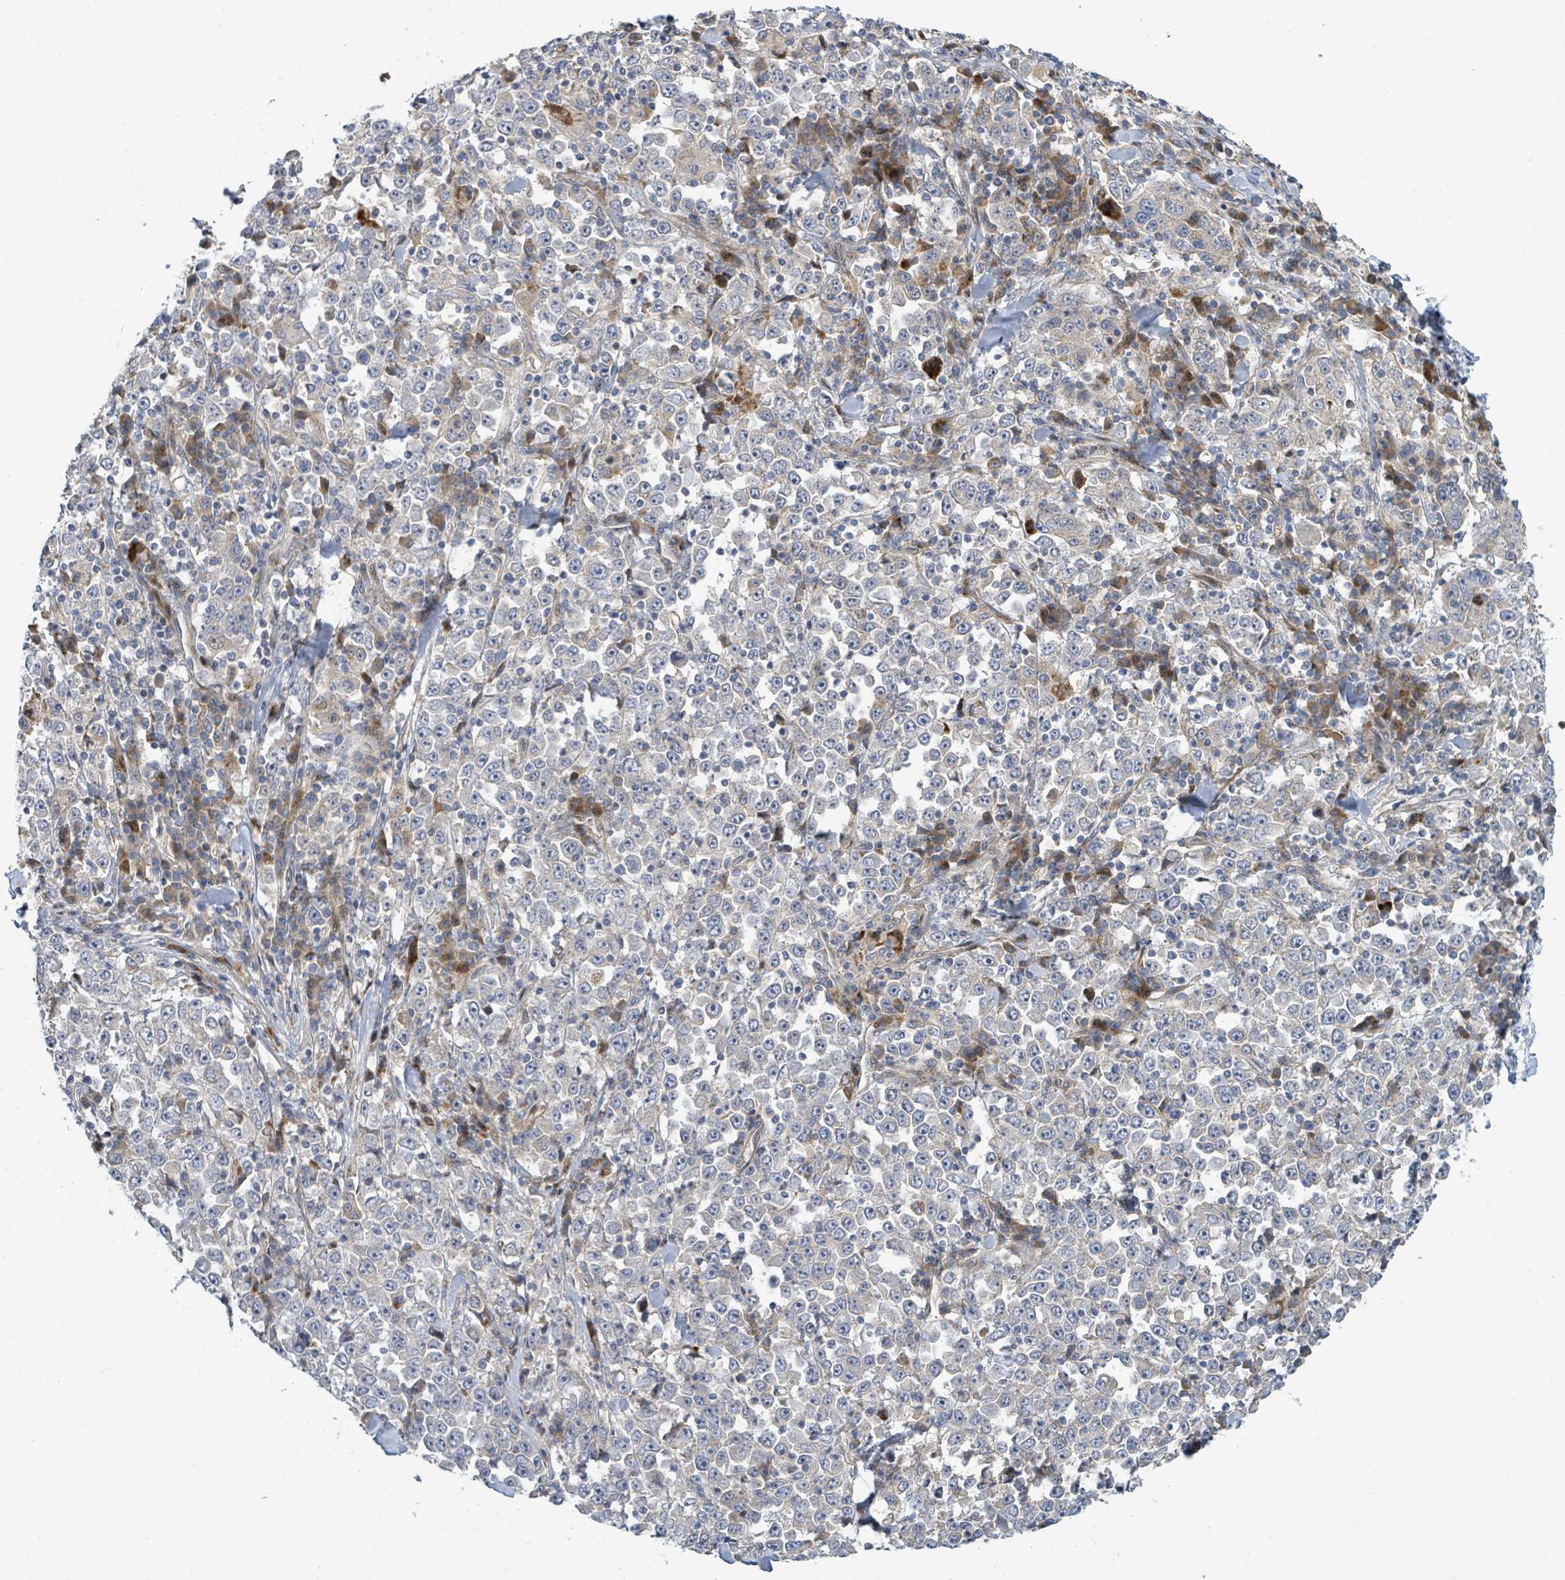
{"staining": {"intensity": "negative", "quantity": "none", "location": "none"}, "tissue": "stomach cancer", "cell_type": "Tumor cells", "image_type": "cancer", "snomed": [{"axis": "morphology", "description": "Normal tissue, NOS"}, {"axis": "morphology", "description": "Adenocarcinoma, NOS"}, {"axis": "topography", "description": "Stomach, upper"}, {"axis": "topography", "description": "Stomach"}], "caption": "This micrograph is of stomach cancer stained with IHC to label a protein in brown with the nuclei are counter-stained blue. There is no staining in tumor cells.", "gene": "CFAP210", "patient": {"sex": "male", "age": 59}}